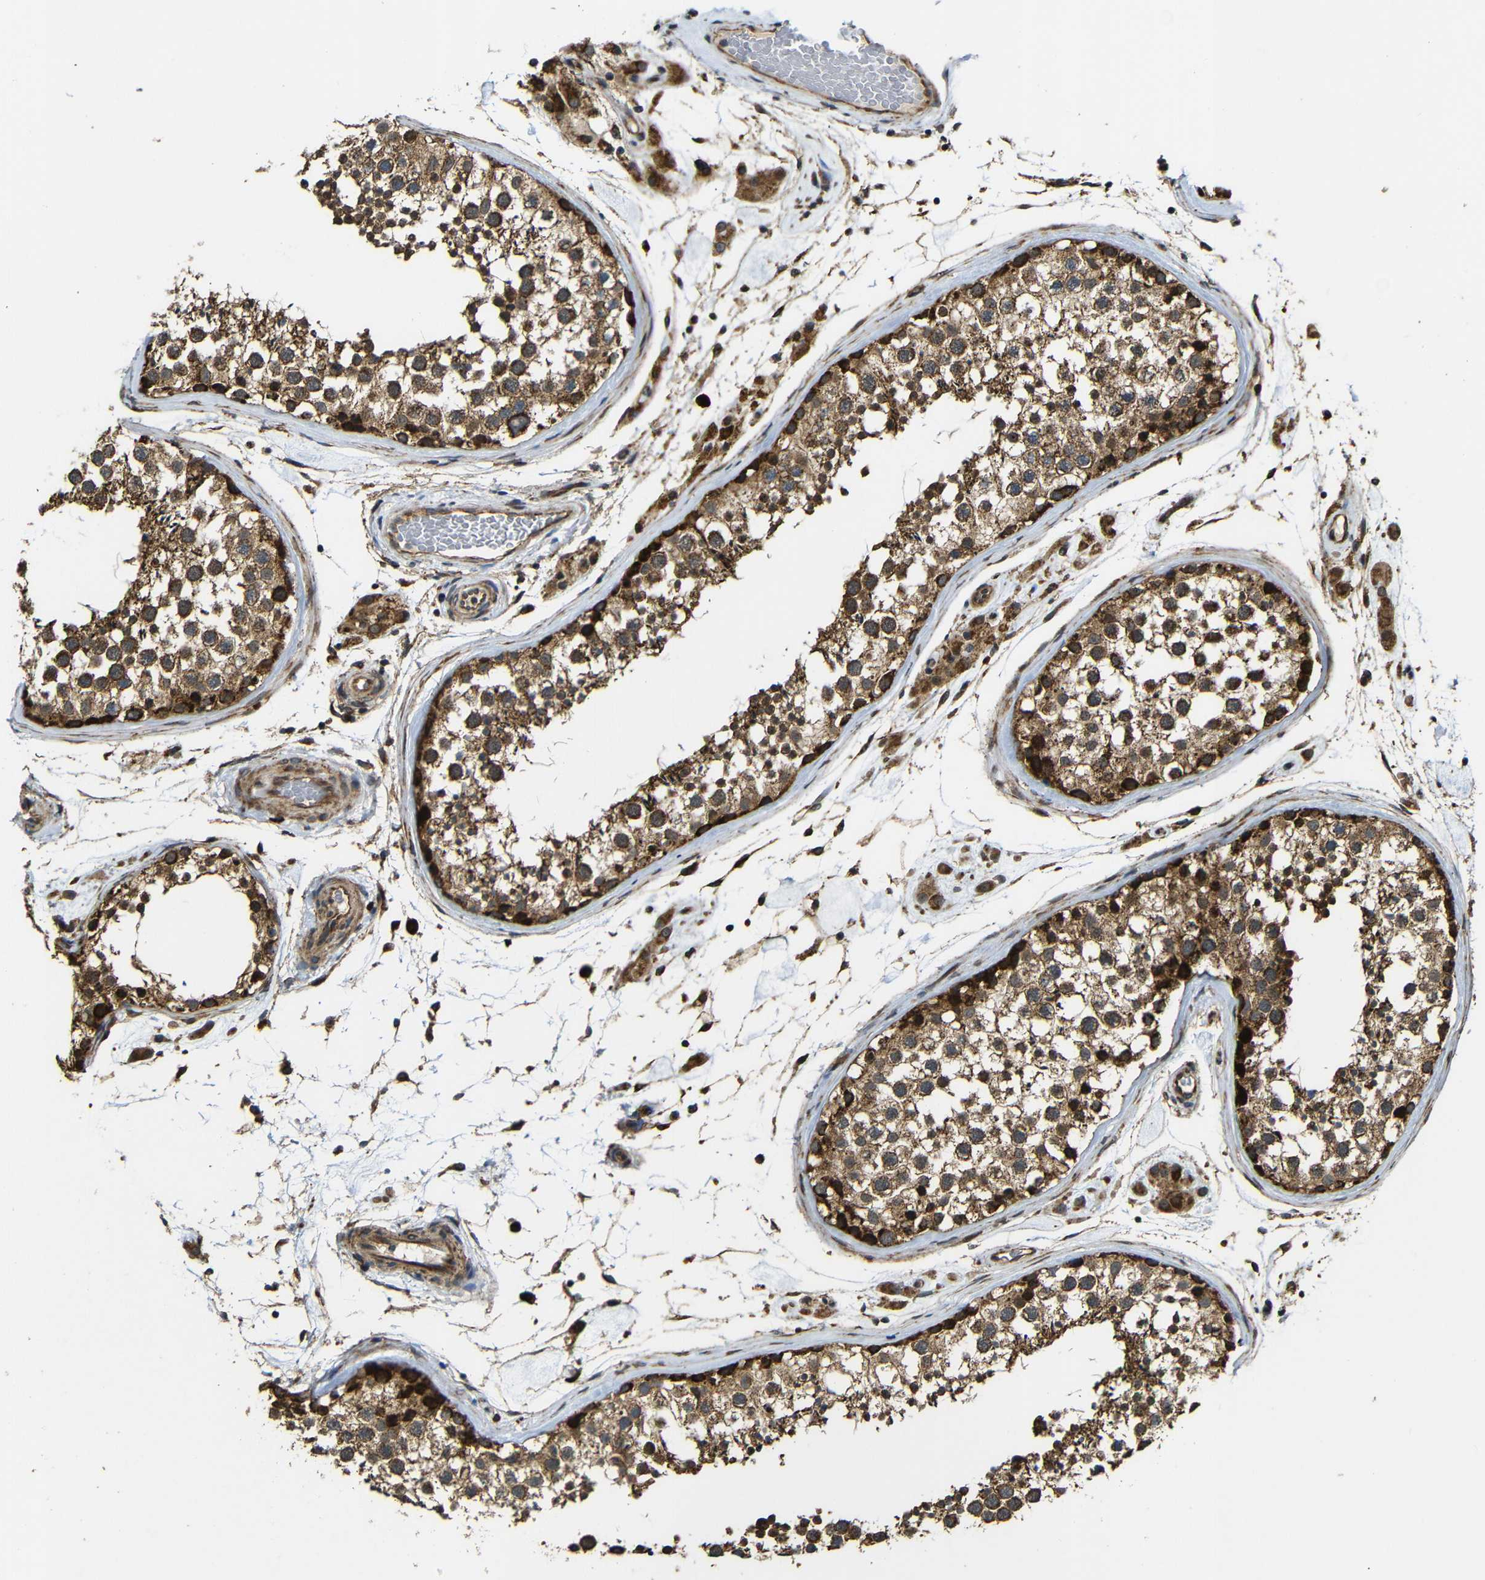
{"staining": {"intensity": "strong", "quantity": ">75%", "location": "cytoplasmic/membranous"}, "tissue": "testis", "cell_type": "Cells in seminiferous ducts", "image_type": "normal", "snomed": [{"axis": "morphology", "description": "Normal tissue, NOS"}, {"axis": "topography", "description": "Testis"}], "caption": "There is high levels of strong cytoplasmic/membranous positivity in cells in seminiferous ducts of normal testis, as demonstrated by immunohistochemical staining (brown color).", "gene": "KANK4", "patient": {"sex": "male", "age": 46}}